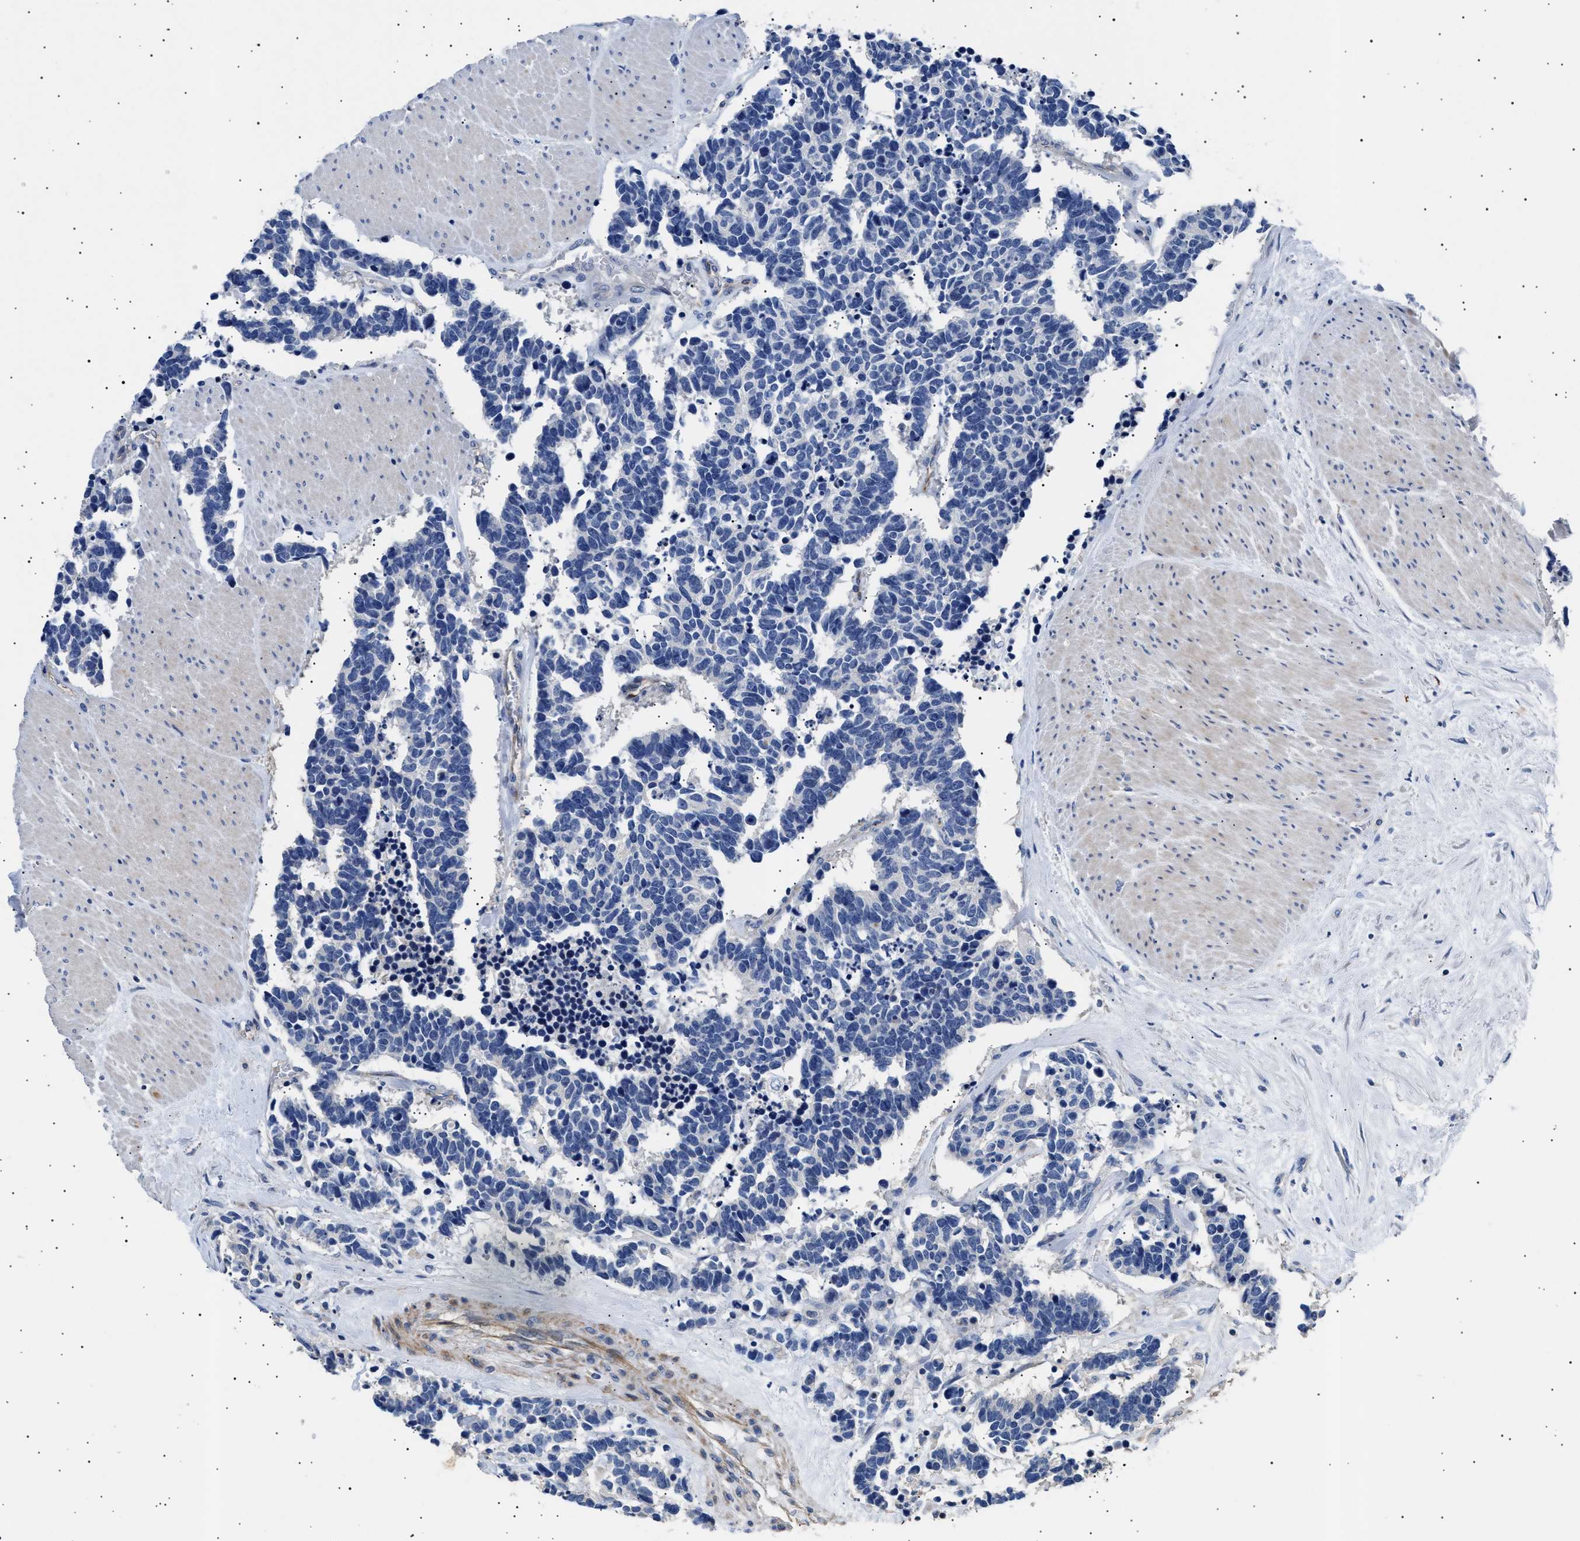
{"staining": {"intensity": "negative", "quantity": "none", "location": "none"}, "tissue": "carcinoid", "cell_type": "Tumor cells", "image_type": "cancer", "snomed": [{"axis": "morphology", "description": "Carcinoma, NOS"}, {"axis": "morphology", "description": "Carcinoid, malignant, NOS"}, {"axis": "topography", "description": "Urinary bladder"}], "caption": "There is no significant expression in tumor cells of carcinoid.", "gene": "HEMGN", "patient": {"sex": "male", "age": 57}}